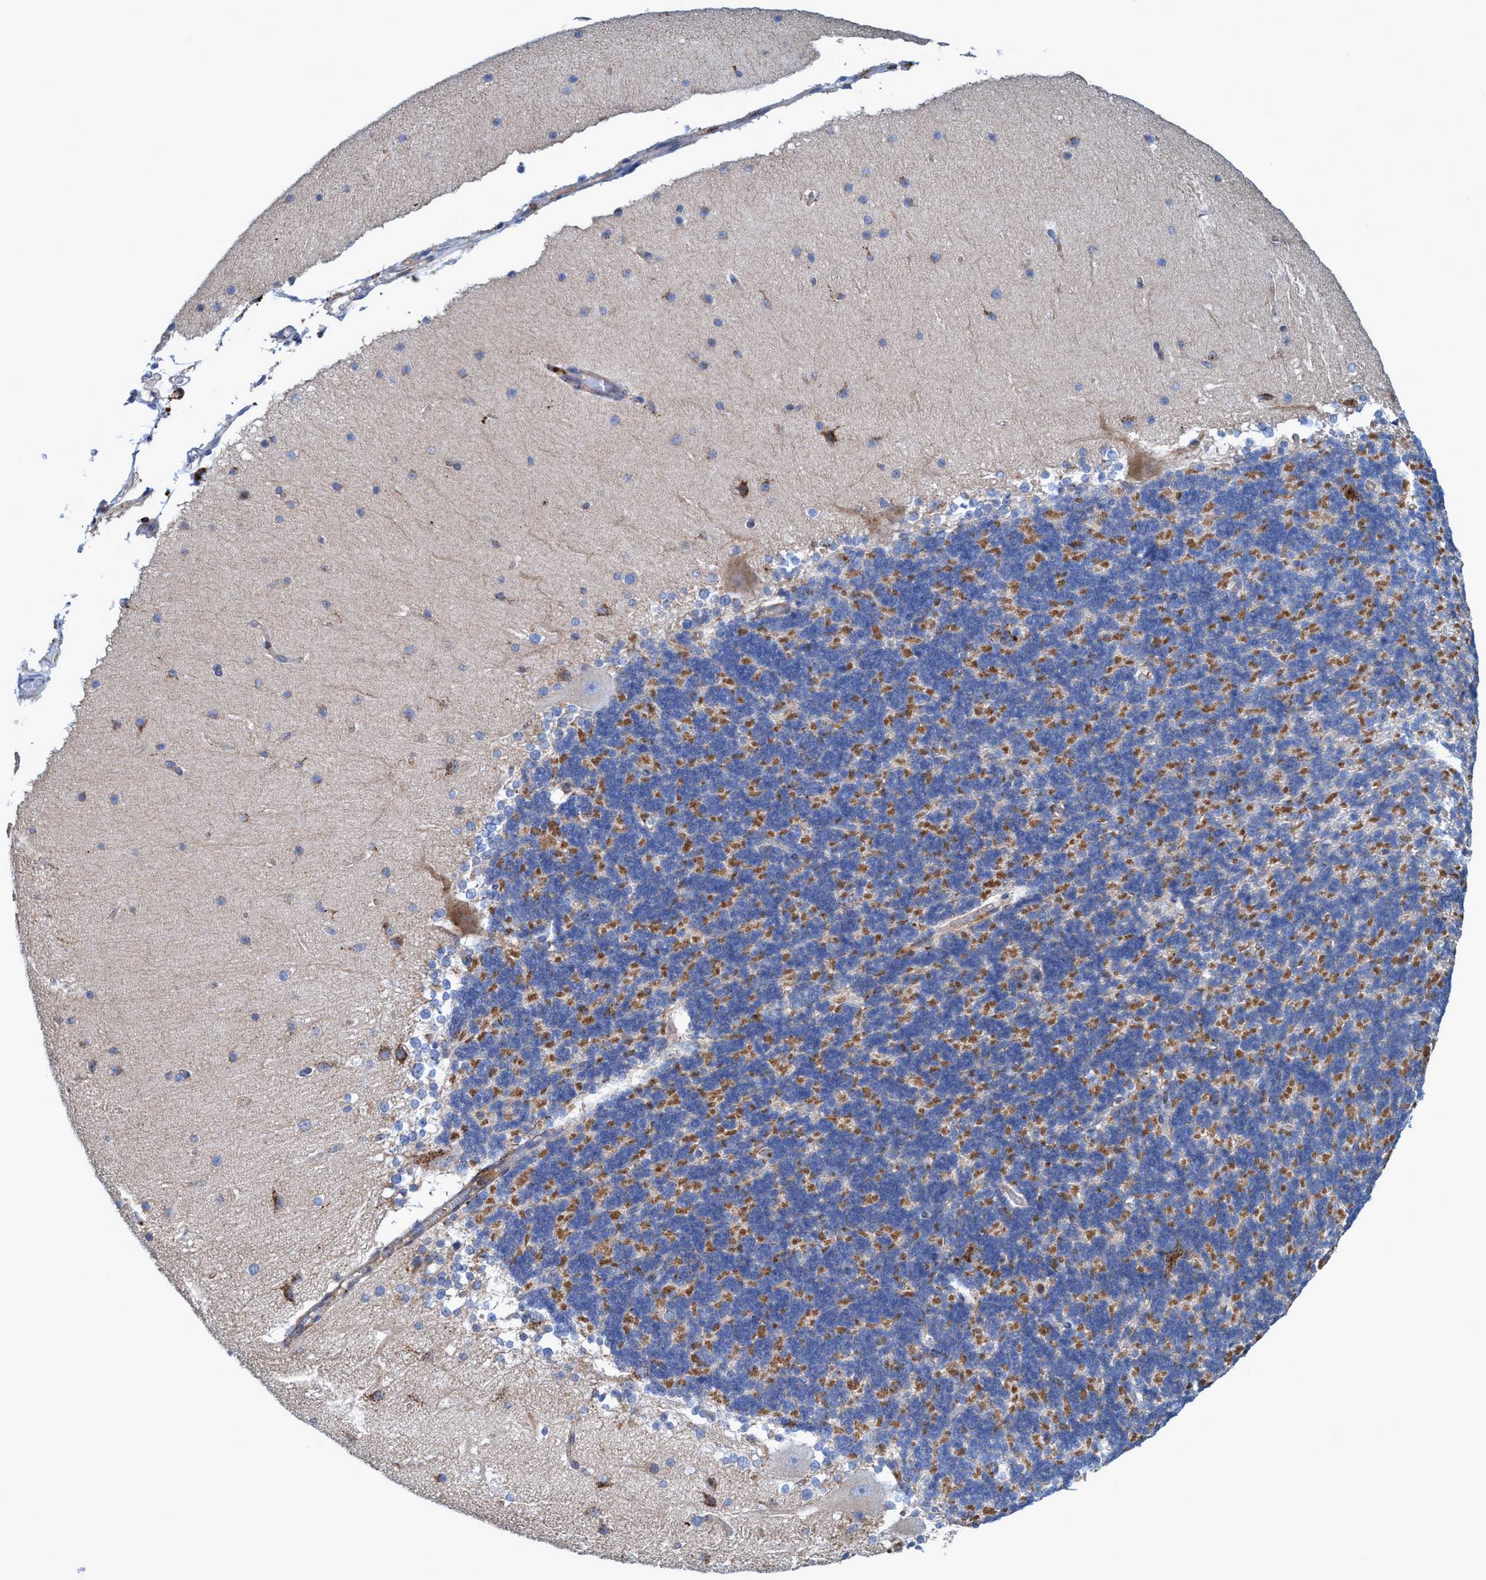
{"staining": {"intensity": "moderate", "quantity": "25%-75%", "location": "cytoplasmic/membranous"}, "tissue": "cerebellum", "cell_type": "Cells in granular layer", "image_type": "normal", "snomed": [{"axis": "morphology", "description": "Normal tissue, NOS"}, {"axis": "topography", "description": "Cerebellum"}], "caption": "Protein staining by immunohistochemistry exhibits moderate cytoplasmic/membranous staining in approximately 25%-75% of cells in granular layer in unremarkable cerebellum.", "gene": "TRIM65", "patient": {"sex": "female", "age": 19}}